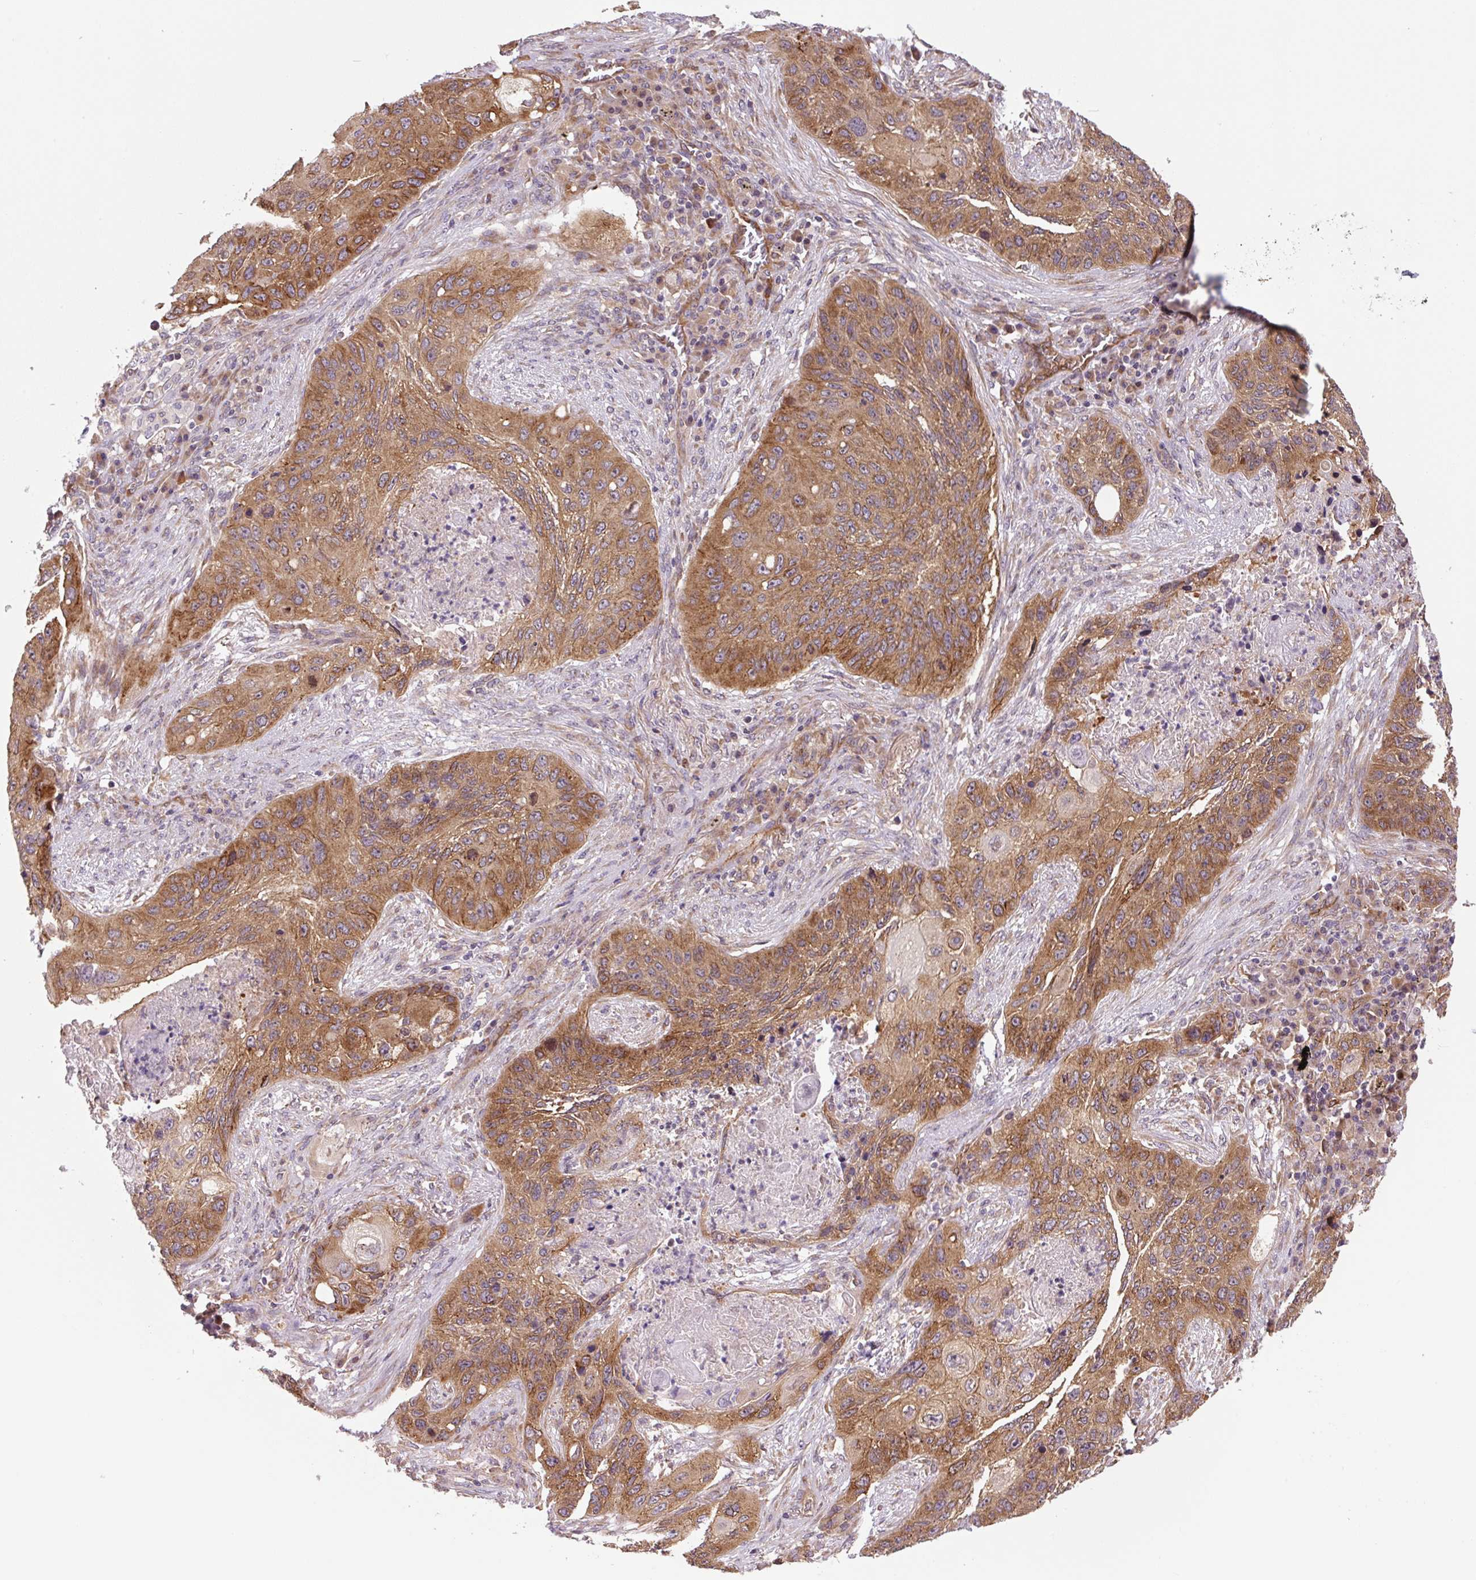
{"staining": {"intensity": "moderate", "quantity": ">75%", "location": "cytoplasmic/membranous"}, "tissue": "lung cancer", "cell_type": "Tumor cells", "image_type": "cancer", "snomed": [{"axis": "morphology", "description": "Squamous cell carcinoma, NOS"}, {"axis": "topography", "description": "Lung"}], "caption": "Lung cancer (squamous cell carcinoma) tissue shows moderate cytoplasmic/membranous staining in about >75% of tumor cells", "gene": "SEPTIN10", "patient": {"sex": "female", "age": 63}}